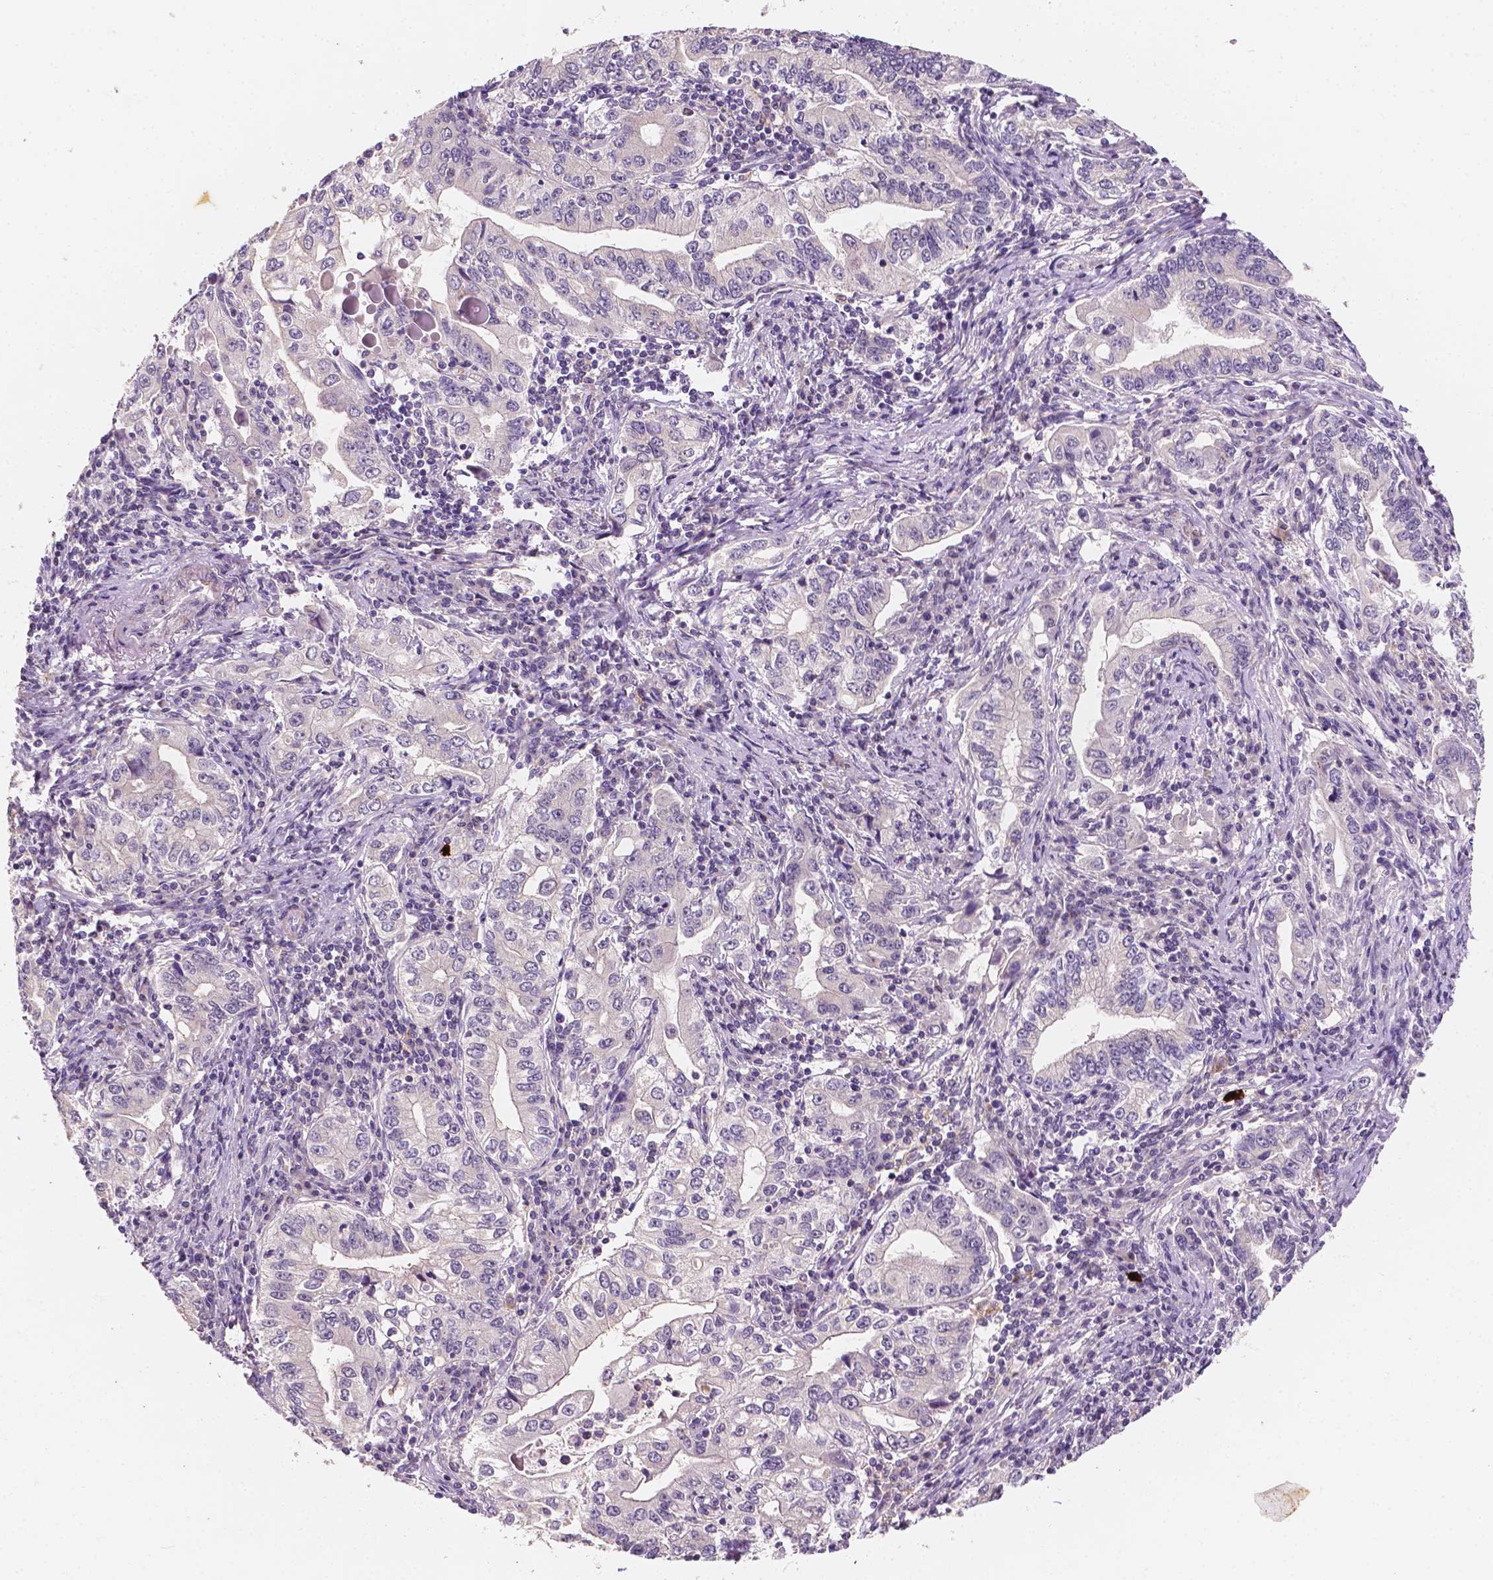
{"staining": {"intensity": "negative", "quantity": "none", "location": "none"}, "tissue": "stomach cancer", "cell_type": "Tumor cells", "image_type": "cancer", "snomed": [{"axis": "morphology", "description": "Adenocarcinoma, NOS"}, {"axis": "topography", "description": "Stomach, lower"}], "caption": "Immunohistochemistry (IHC) of adenocarcinoma (stomach) reveals no positivity in tumor cells. (DAB (3,3'-diaminobenzidine) immunohistochemistry, high magnification).", "gene": "SIRT2", "patient": {"sex": "female", "age": 72}}